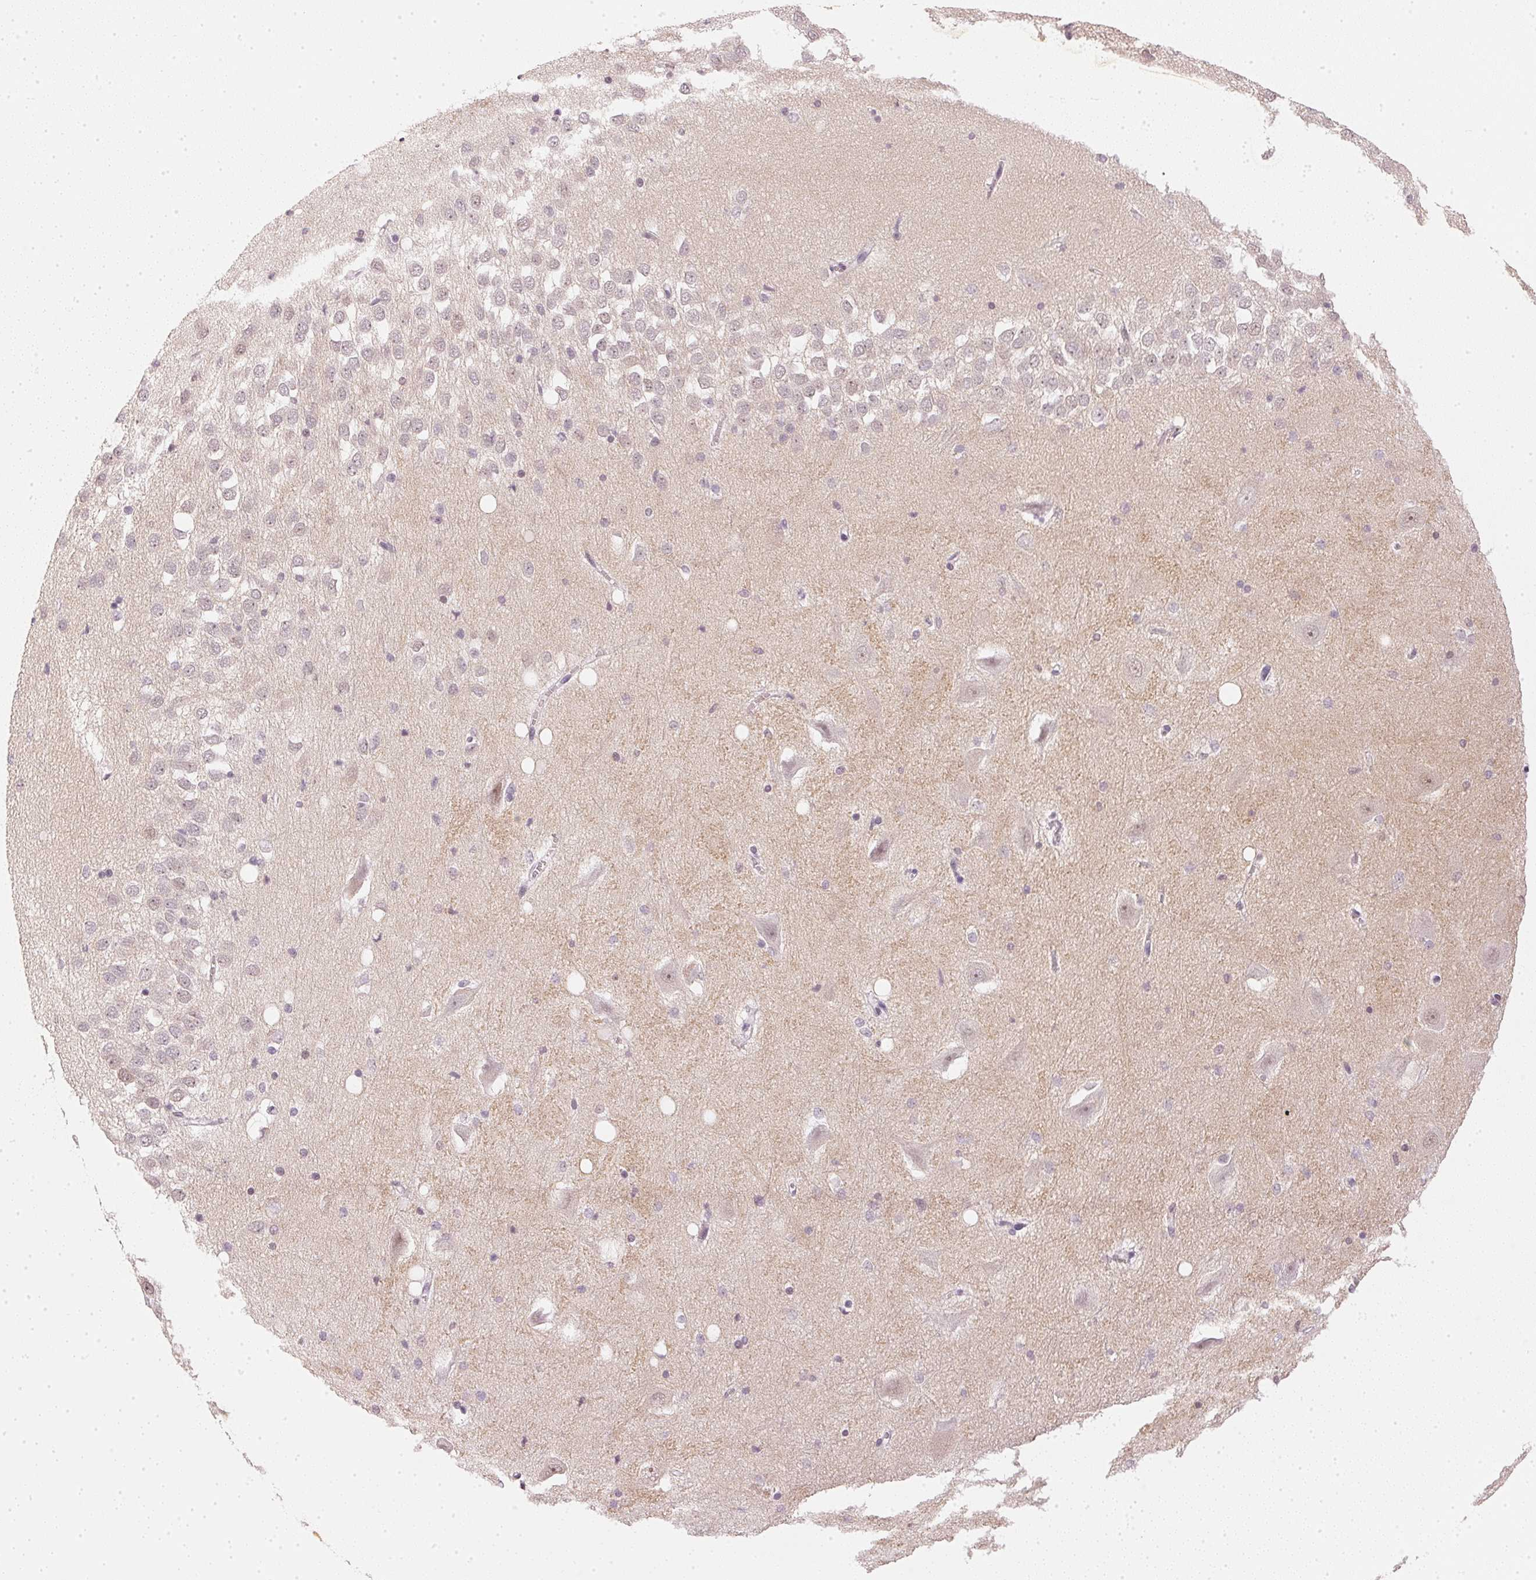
{"staining": {"intensity": "negative", "quantity": "none", "location": "none"}, "tissue": "hippocampus", "cell_type": "Glial cells", "image_type": "normal", "snomed": [{"axis": "morphology", "description": "Normal tissue, NOS"}, {"axis": "topography", "description": "Hippocampus"}], "caption": "An image of human hippocampus is negative for staining in glial cells.", "gene": "DNAJC6", "patient": {"sex": "male", "age": 58}}